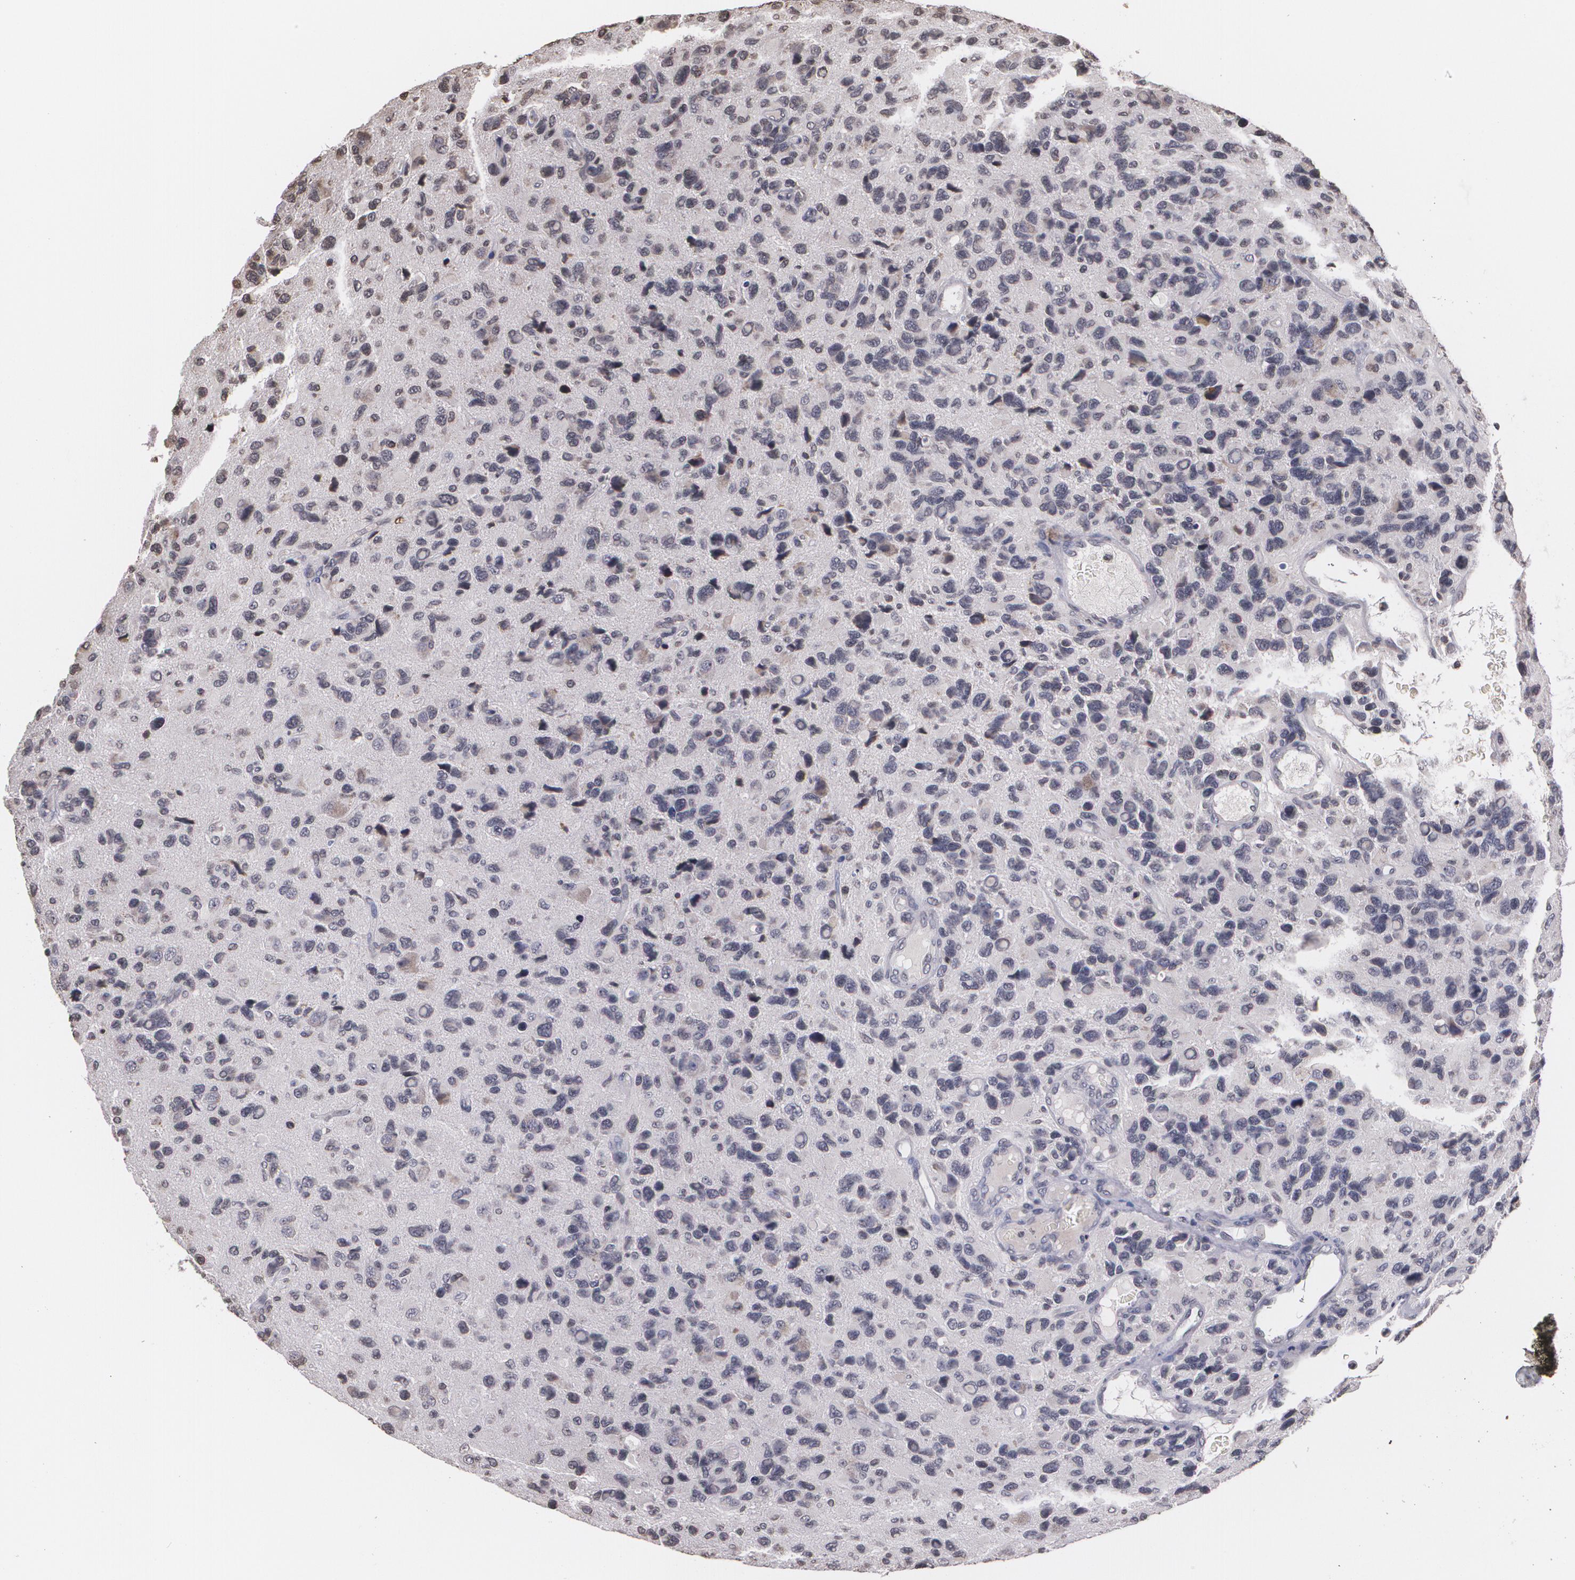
{"staining": {"intensity": "negative", "quantity": "none", "location": "none"}, "tissue": "glioma", "cell_type": "Tumor cells", "image_type": "cancer", "snomed": [{"axis": "morphology", "description": "Glioma, malignant, High grade"}, {"axis": "topography", "description": "Brain"}], "caption": "This is an immunohistochemistry (IHC) micrograph of malignant high-grade glioma. There is no staining in tumor cells.", "gene": "THRB", "patient": {"sex": "male", "age": 77}}